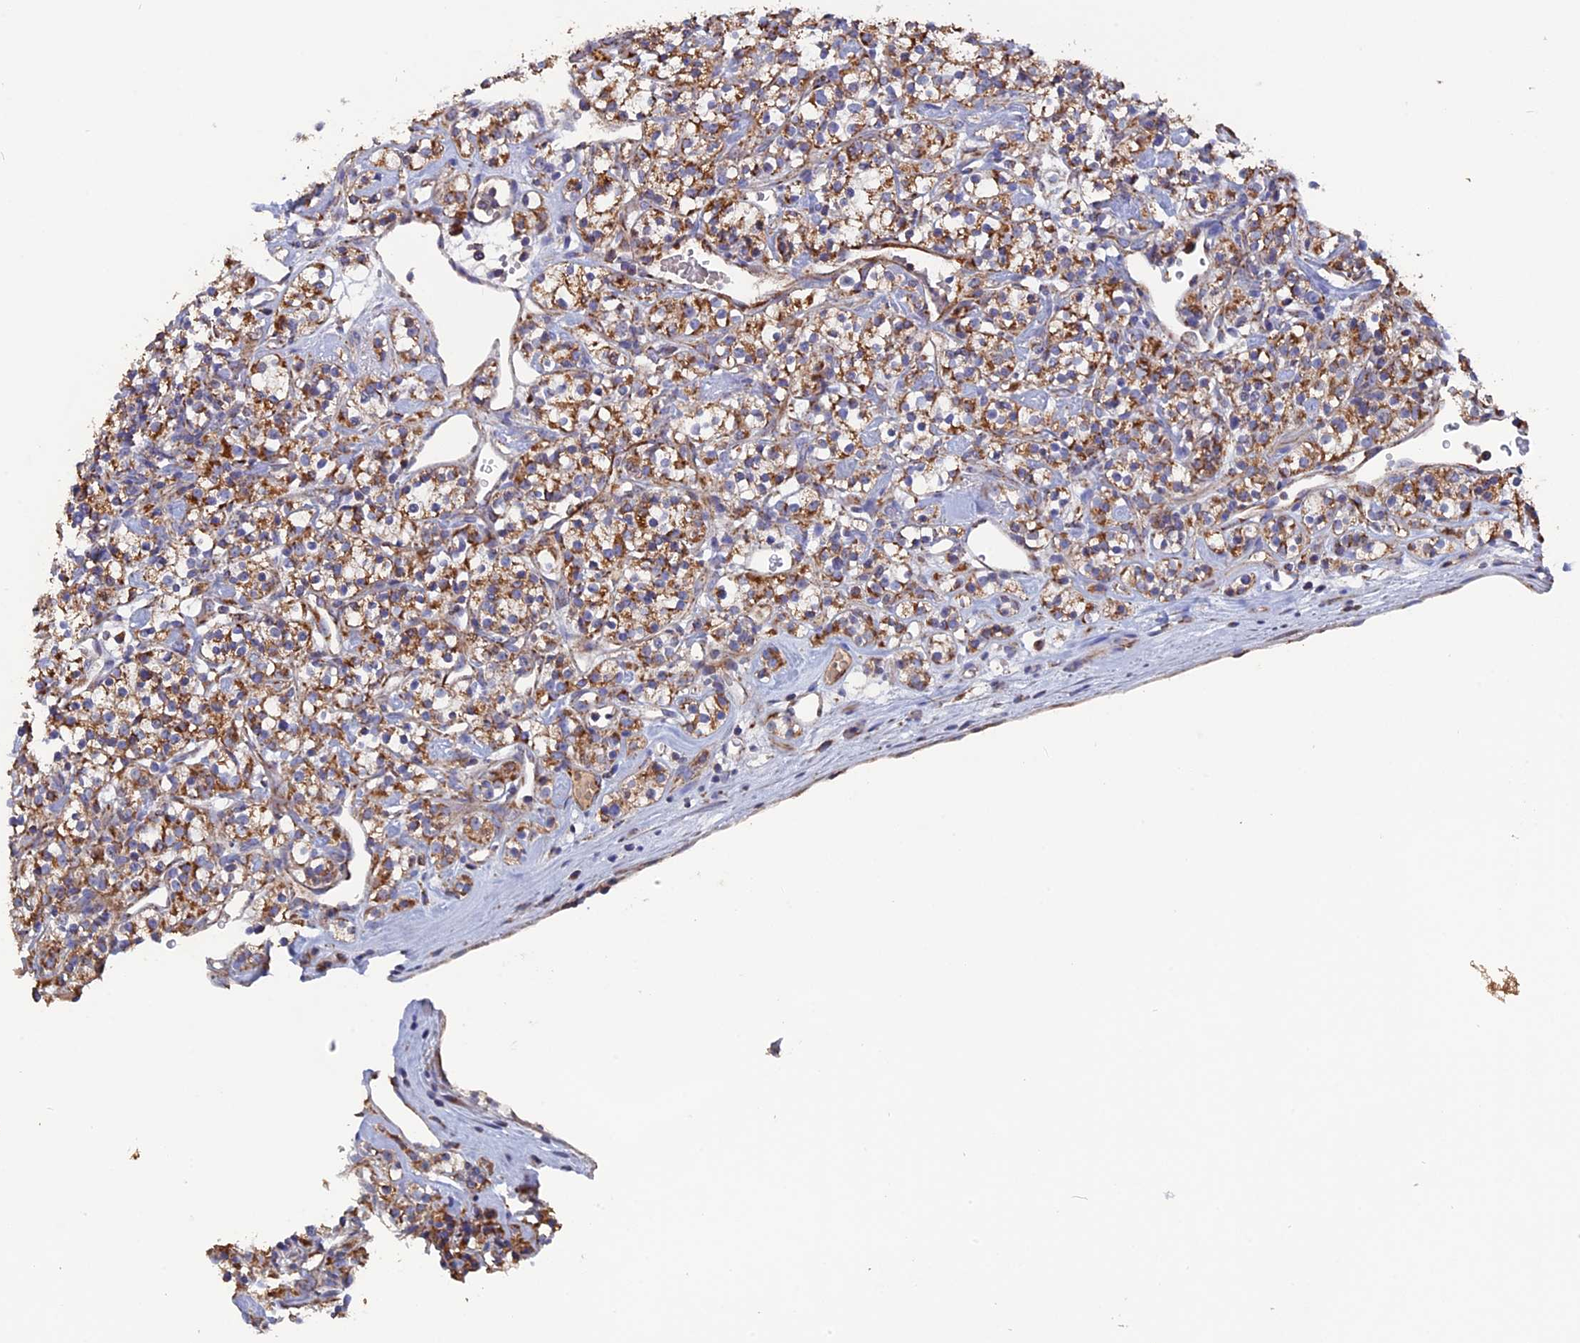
{"staining": {"intensity": "moderate", "quantity": ">75%", "location": "cytoplasmic/membranous"}, "tissue": "renal cancer", "cell_type": "Tumor cells", "image_type": "cancer", "snomed": [{"axis": "morphology", "description": "Adenocarcinoma, NOS"}, {"axis": "topography", "description": "Kidney"}], "caption": "Immunohistochemical staining of renal adenocarcinoma exhibits medium levels of moderate cytoplasmic/membranous protein positivity in approximately >75% of tumor cells. The protein is stained brown, and the nuclei are stained in blue (DAB IHC with brightfield microscopy, high magnification).", "gene": "TGFA", "patient": {"sex": "male", "age": 77}}